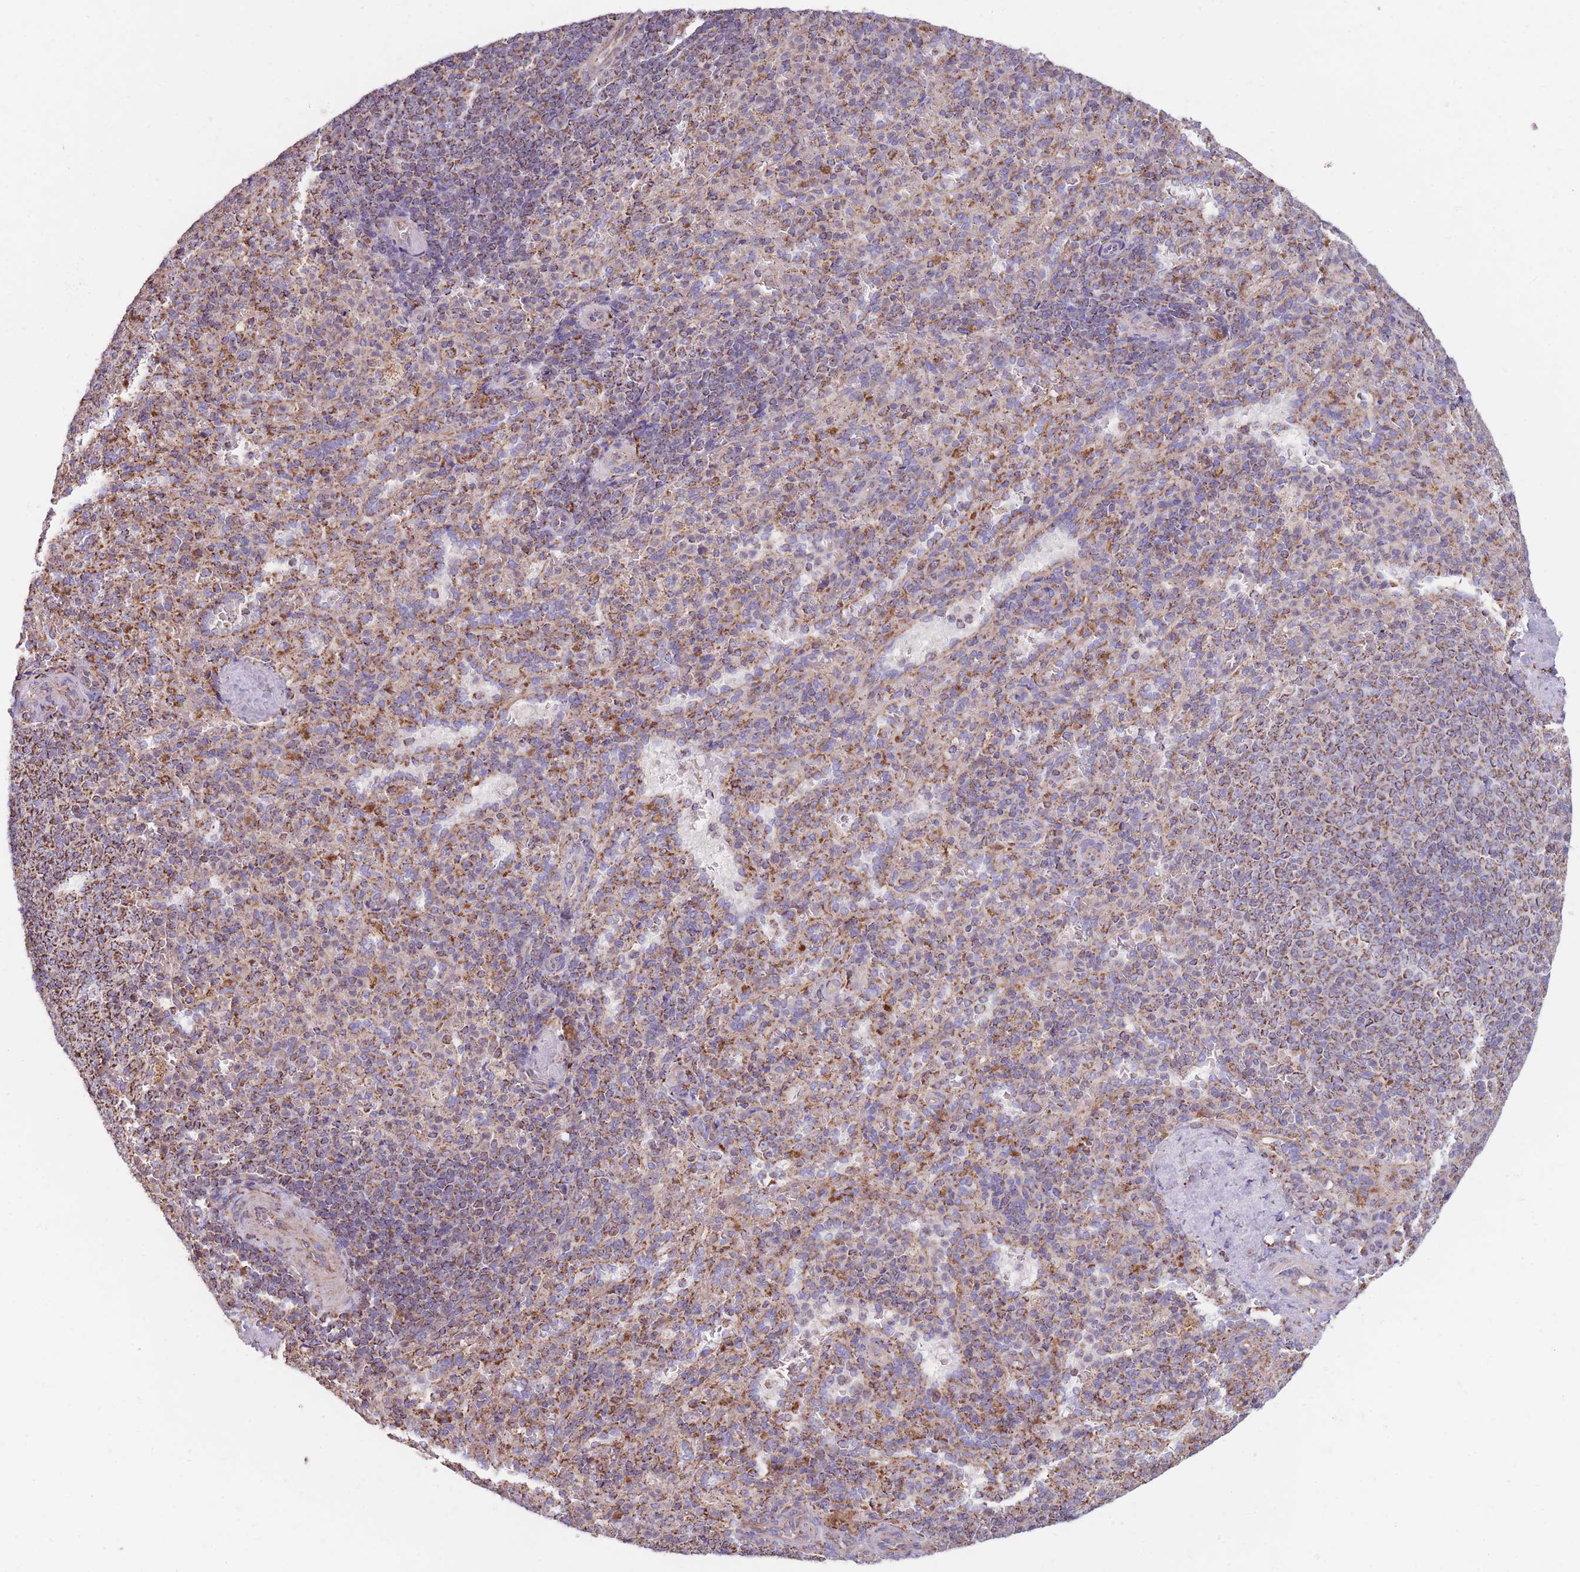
{"staining": {"intensity": "moderate", "quantity": ">75%", "location": "cytoplasmic/membranous"}, "tissue": "spleen", "cell_type": "Cells in red pulp", "image_type": "normal", "snomed": [{"axis": "morphology", "description": "Normal tissue, NOS"}, {"axis": "topography", "description": "Spleen"}], "caption": "Spleen stained with DAB immunohistochemistry (IHC) displays medium levels of moderate cytoplasmic/membranous expression in approximately >75% of cells in red pulp. (DAB (3,3'-diaminobenzidine) IHC, brown staining for protein, blue staining for nuclei).", "gene": "FKBP8", "patient": {"sex": "female", "age": 21}}